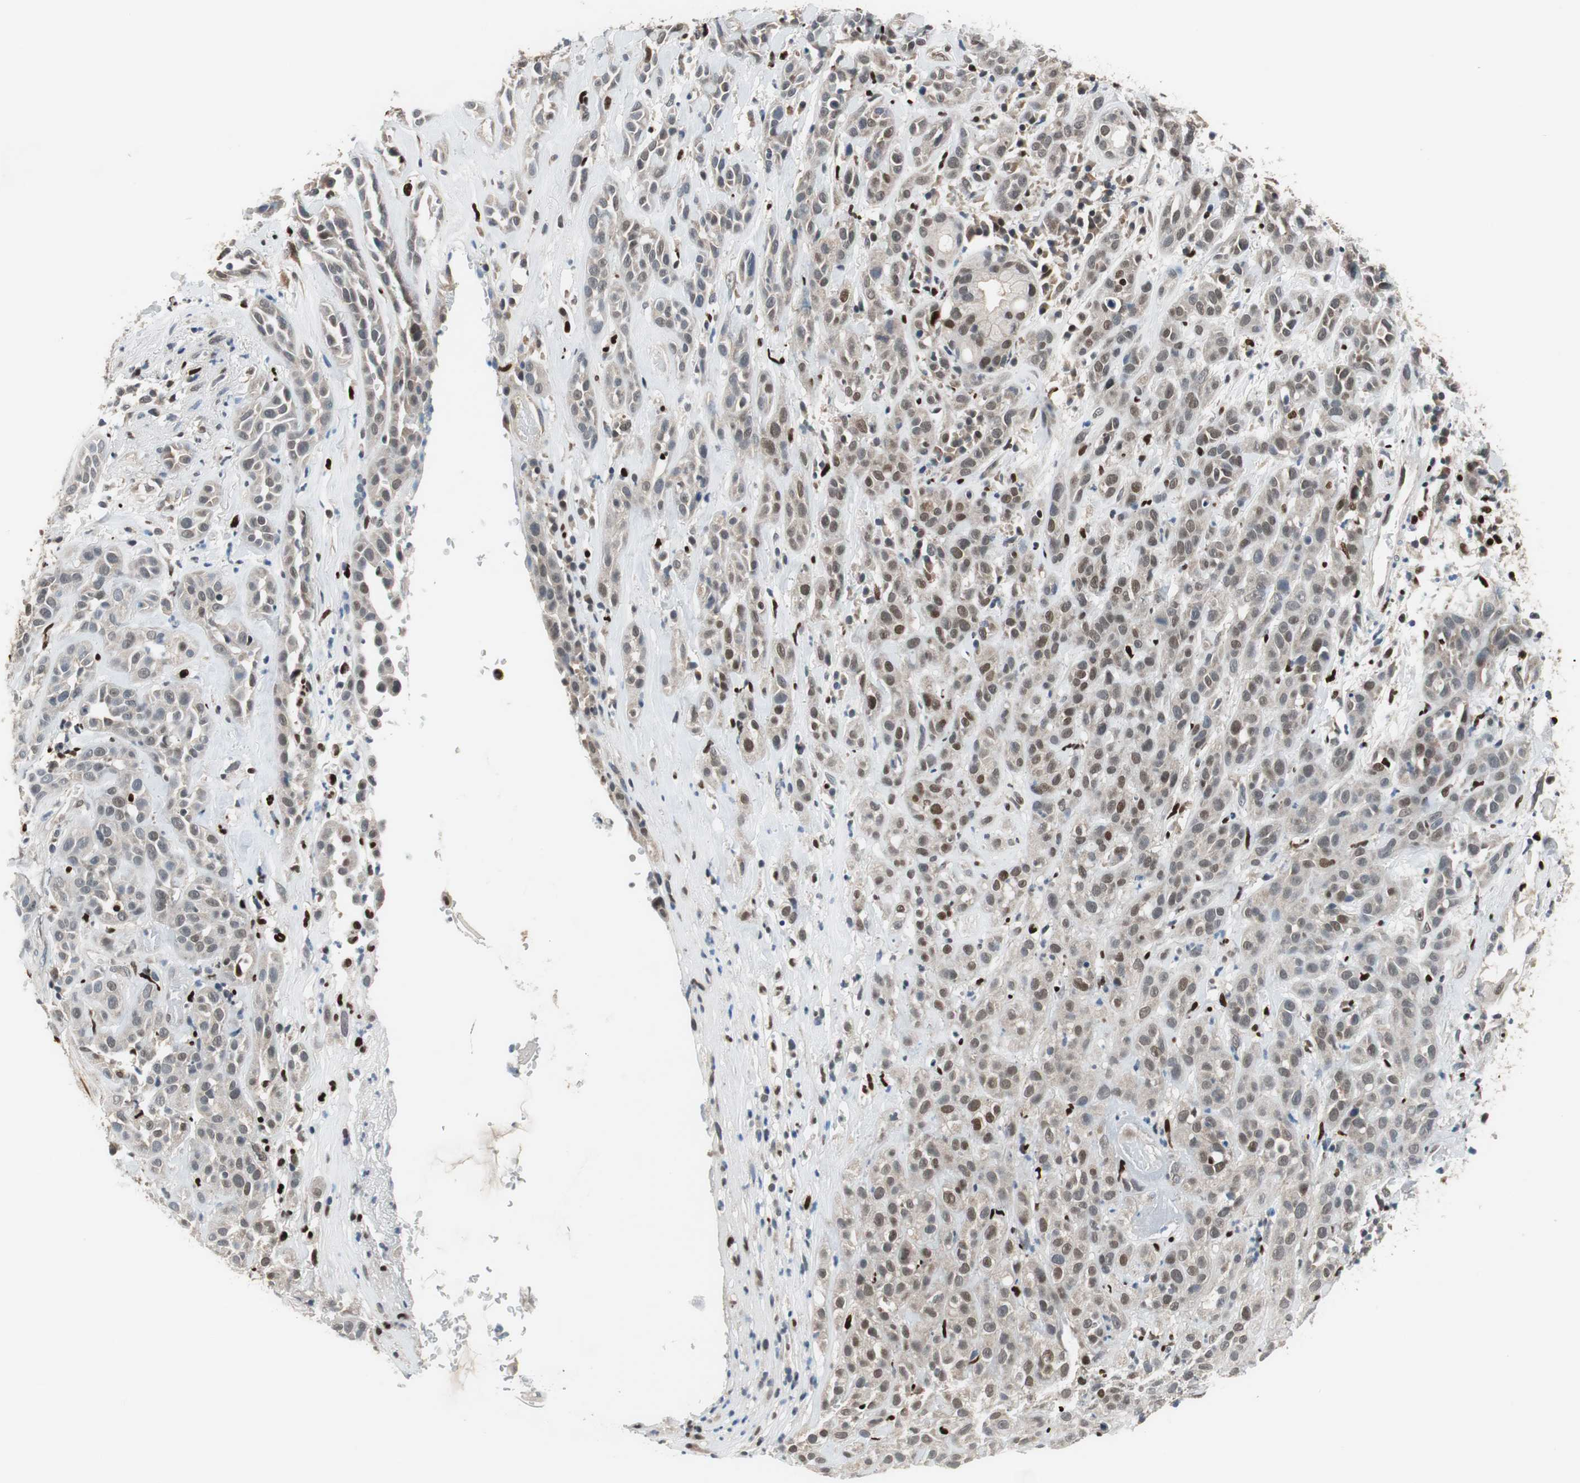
{"staining": {"intensity": "weak", "quantity": "25%-75%", "location": "nuclear"}, "tissue": "head and neck cancer", "cell_type": "Tumor cells", "image_type": "cancer", "snomed": [{"axis": "morphology", "description": "Squamous cell carcinoma, NOS"}, {"axis": "topography", "description": "Head-Neck"}], "caption": "Protein analysis of head and neck cancer tissue reveals weak nuclear positivity in about 25%-75% of tumor cells.", "gene": "MAFB", "patient": {"sex": "male", "age": 62}}